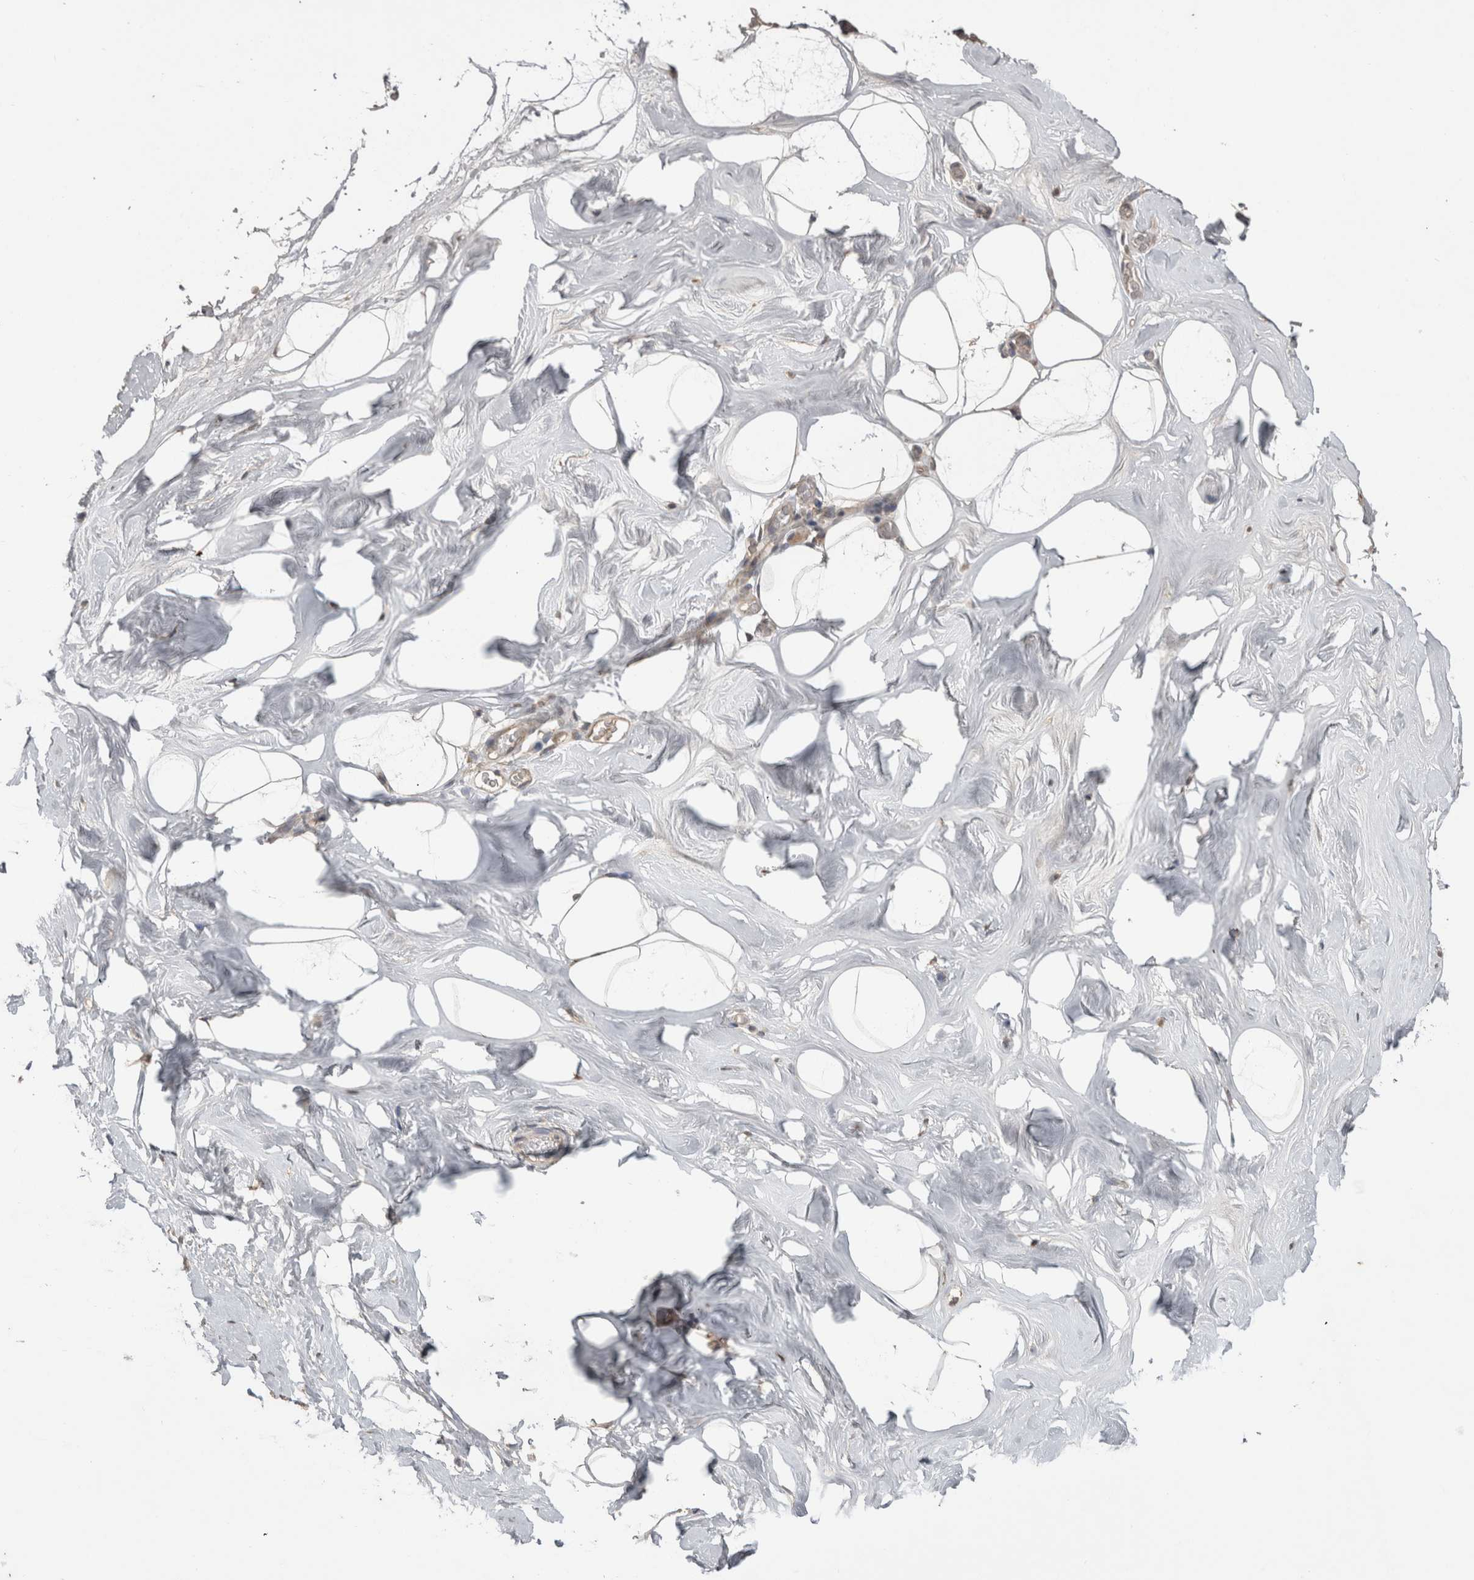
{"staining": {"intensity": "negative", "quantity": "none", "location": "none"}, "tissue": "adipose tissue", "cell_type": "Adipocytes", "image_type": "normal", "snomed": [{"axis": "morphology", "description": "Normal tissue, NOS"}, {"axis": "morphology", "description": "Fibrosis, NOS"}, {"axis": "topography", "description": "Breast"}, {"axis": "topography", "description": "Adipose tissue"}], "caption": "Adipocytes are negative for brown protein staining in benign adipose tissue. (Brightfield microscopy of DAB immunohistochemistry (IHC) at high magnification).", "gene": "PREP", "patient": {"sex": "female", "age": 39}}